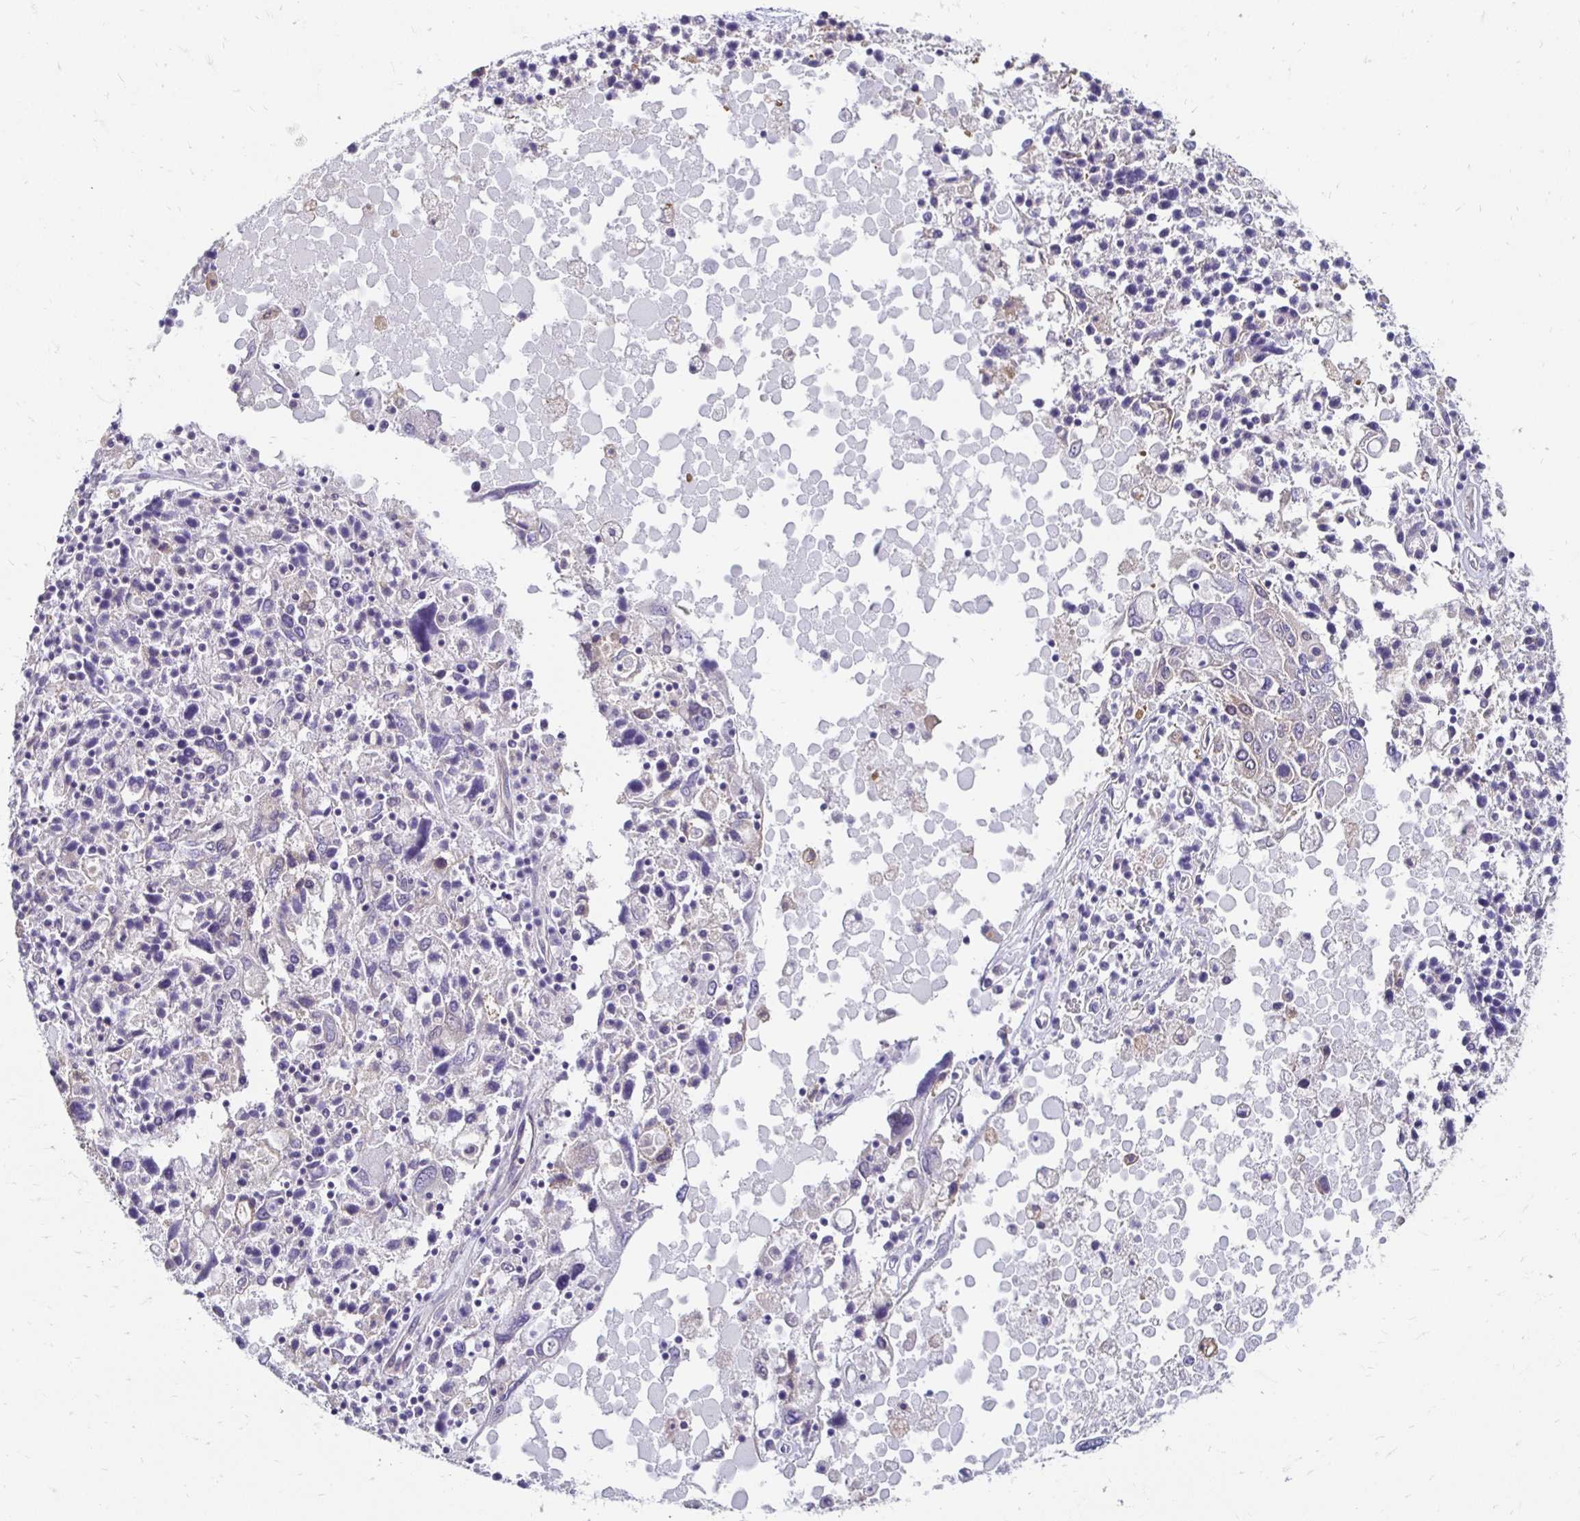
{"staining": {"intensity": "negative", "quantity": "none", "location": "none"}, "tissue": "ovarian cancer", "cell_type": "Tumor cells", "image_type": "cancer", "snomed": [{"axis": "morphology", "description": "Carcinoma, endometroid"}, {"axis": "topography", "description": "Ovary"}], "caption": "Immunohistochemistry of endometroid carcinoma (ovarian) reveals no staining in tumor cells.", "gene": "AKAP6", "patient": {"sex": "female", "age": 62}}